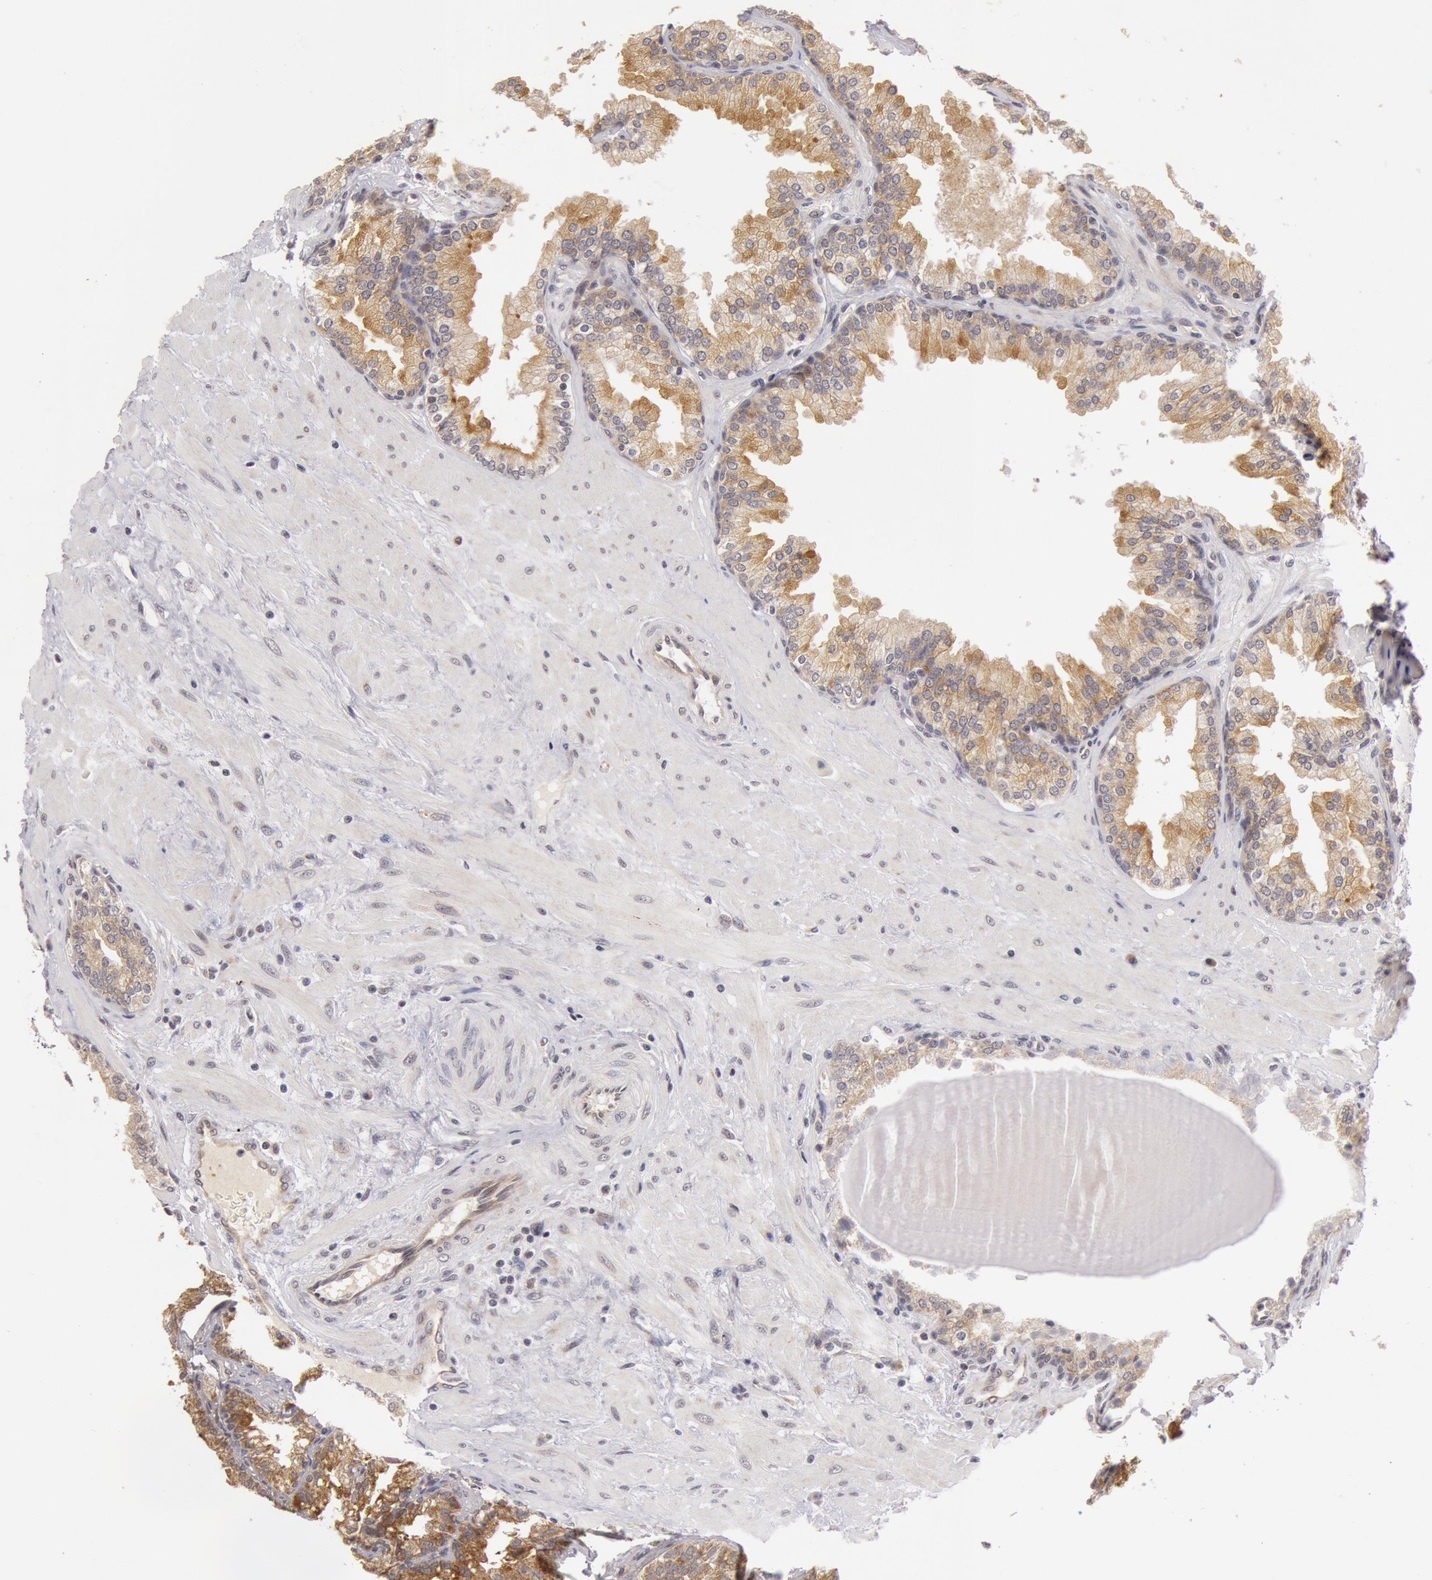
{"staining": {"intensity": "moderate", "quantity": ">75%", "location": "cytoplasmic/membranous"}, "tissue": "prostate", "cell_type": "Glandular cells", "image_type": "normal", "snomed": [{"axis": "morphology", "description": "Normal tissue, NOS"}, {"axis": "topography", "description": "Prostate"}], "caption": "High-power microscopy captured an immunohistochemistry (IHC) micrograph of normal prostate, revealing moderate cytoplasmic/membranous positivity in about >75% of glandular cells. (Brightfield microscopy of DAB IHC at high magnification).", "gene": "SYTL4", "patient": {"sex": "male", "age": 51}}